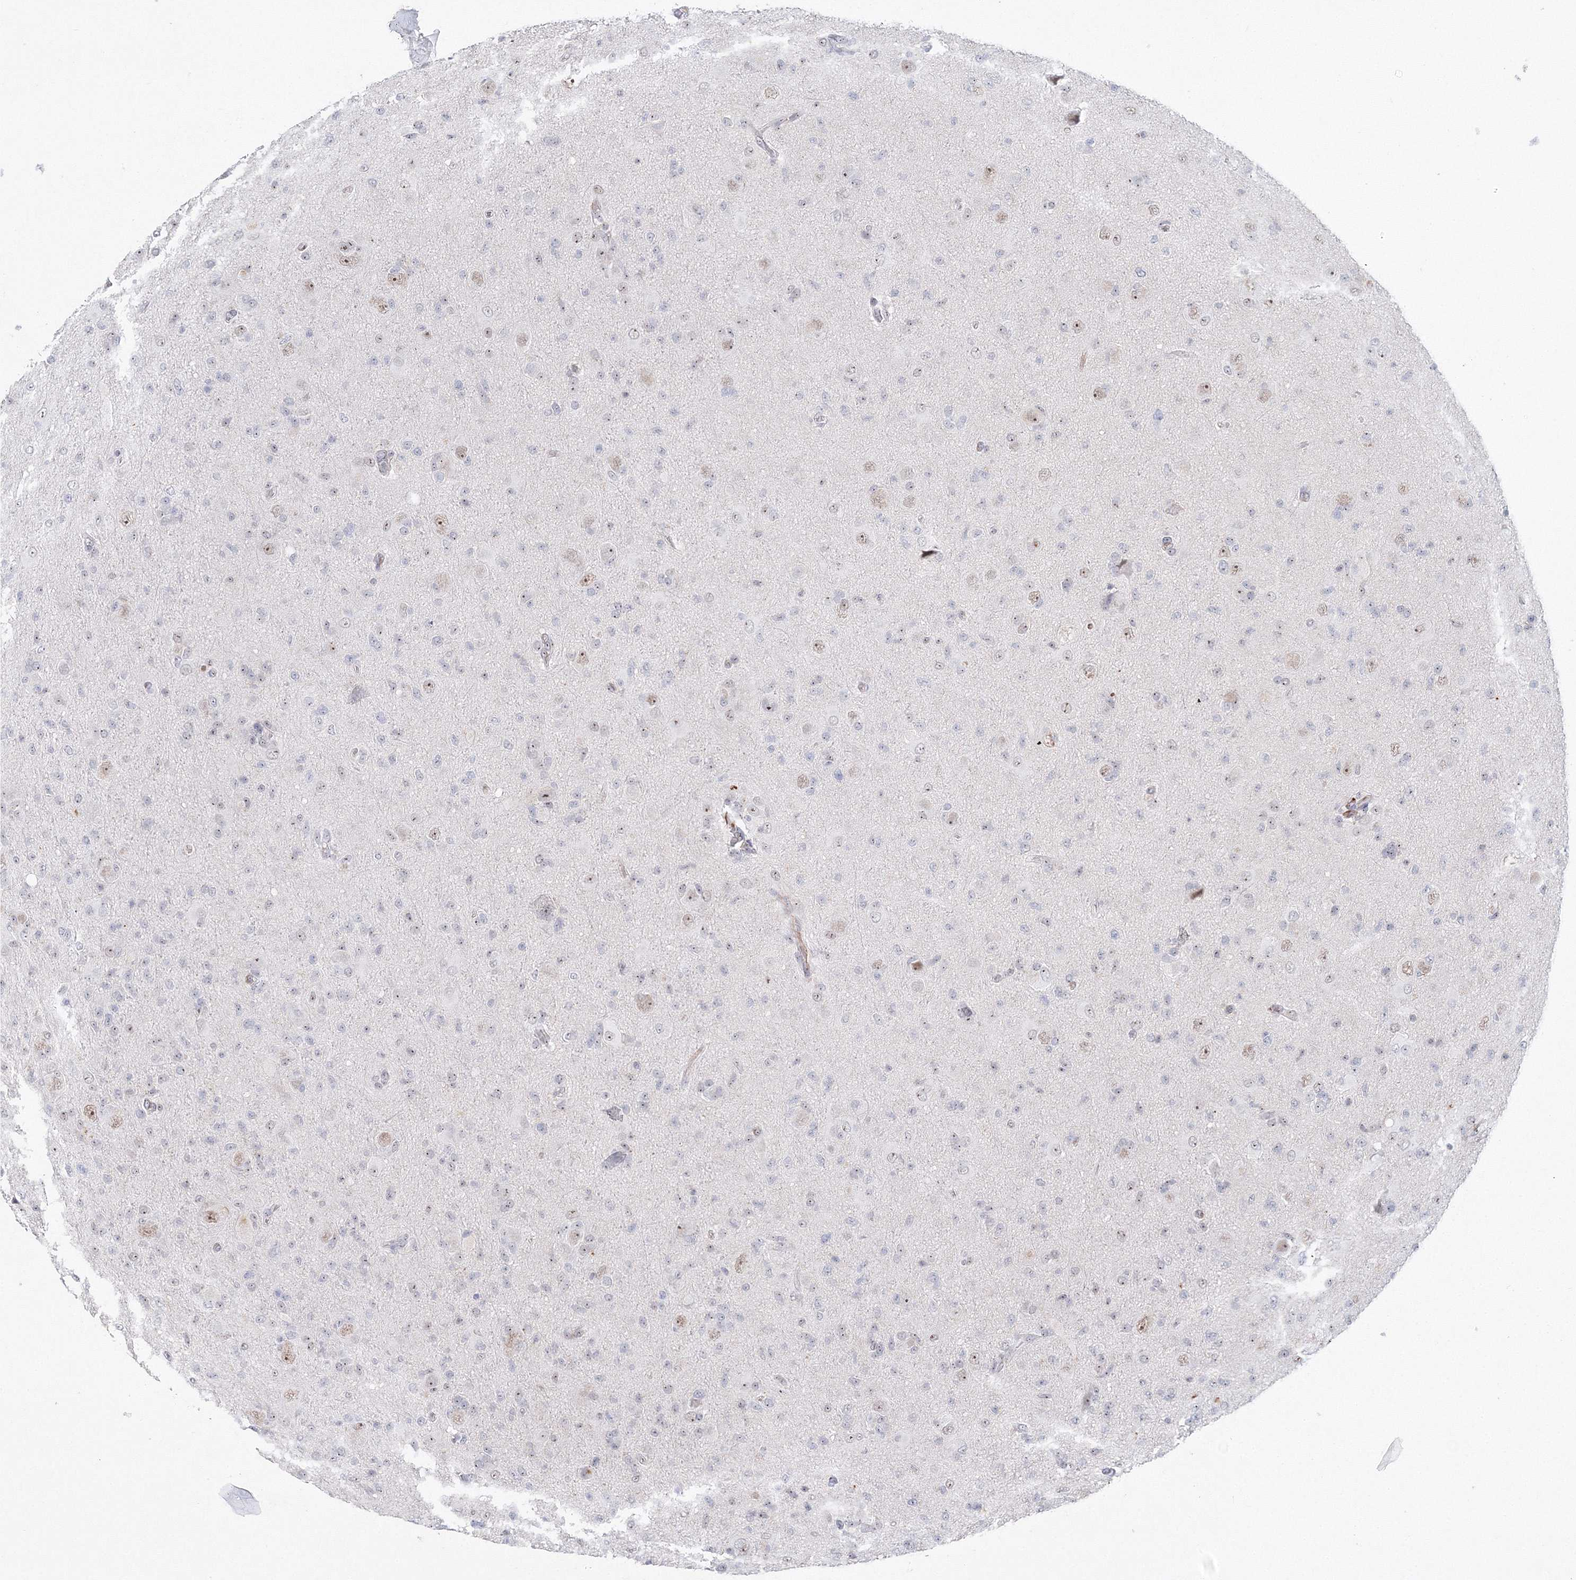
{"staining": {"intensity": "moderate", "quantity": "<25%", "location": "nuclear"}, "tissue": "glioma", "cell_type": "Tumor cells", "image_type": "cancer", "snomed": [{"axis": "morphology", "description": "Glioma, malignant, High grade"}, {"axis": "topography", "description": "Brain"}], "caption": "Protein expression analysis of human malignant glioma (high-grade) reveals moderate nuclear expression in about <25% of tumor cells.", "gene": "SIRT7", "patient": {"sex": "female", "age": 57}}